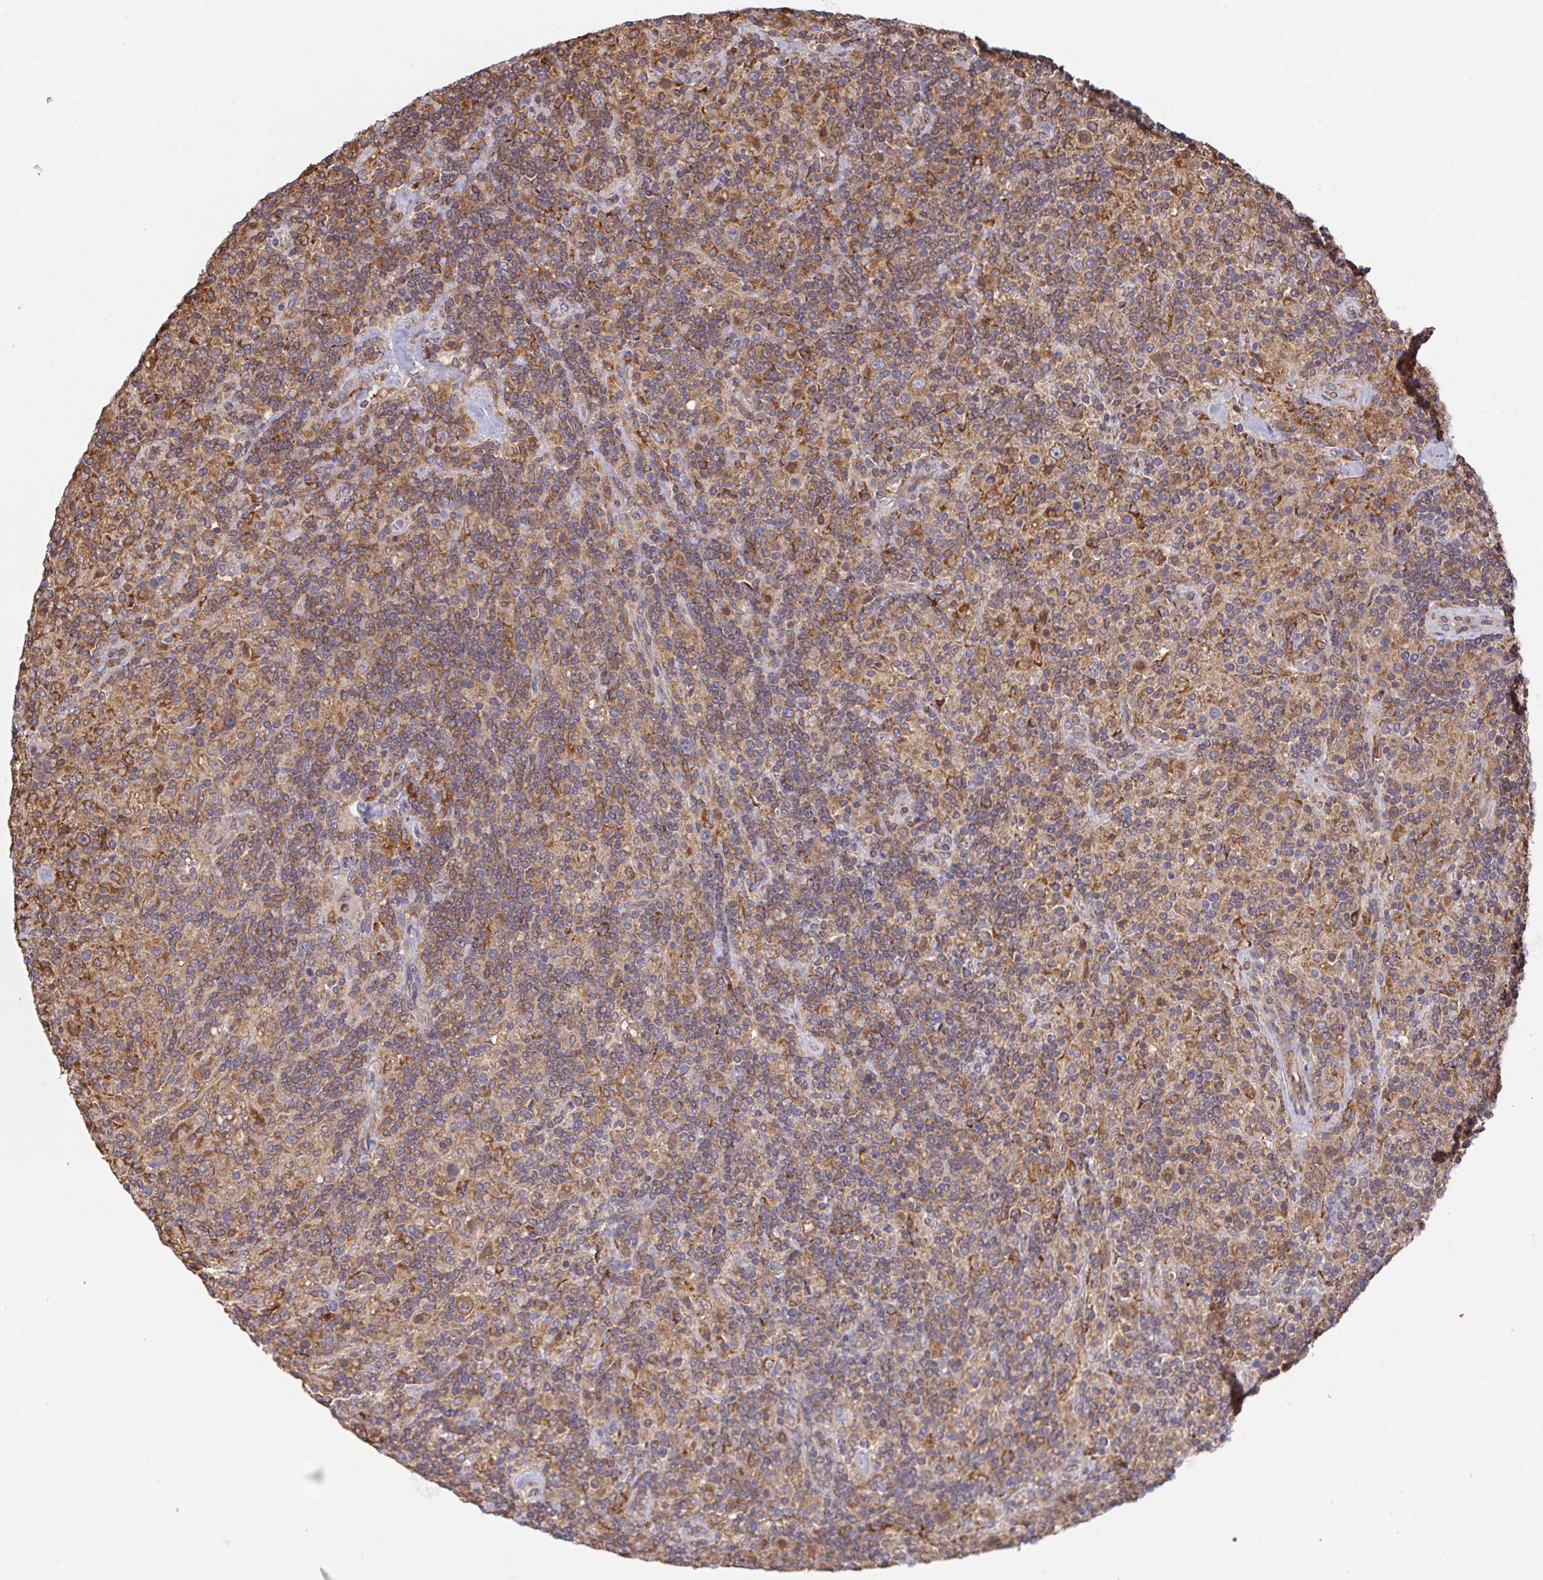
{"staining": {"intensity": "moderate", "quantity": ">75%", "location": "cytoplasmic/membranous"}, "tissue": "lymphoma", "cell_type": "Tumor cells", "image_type": "cancer", "snomed": [{"axis": "morphology", "description": "Hodgkin's disease, NOS"}, {"axis": "topography", "description": "Lymph node"}], "caption": "Immunohistochemistry (DAB (3,3'-diaminobenzidine)) staining of lymphoma exhibits moderate cytoplasmic/membranous protein positivity in approximately >75% of tumor cells.", "gene": "FAM241A", "patient": {"sex": "male", "age": 70}}